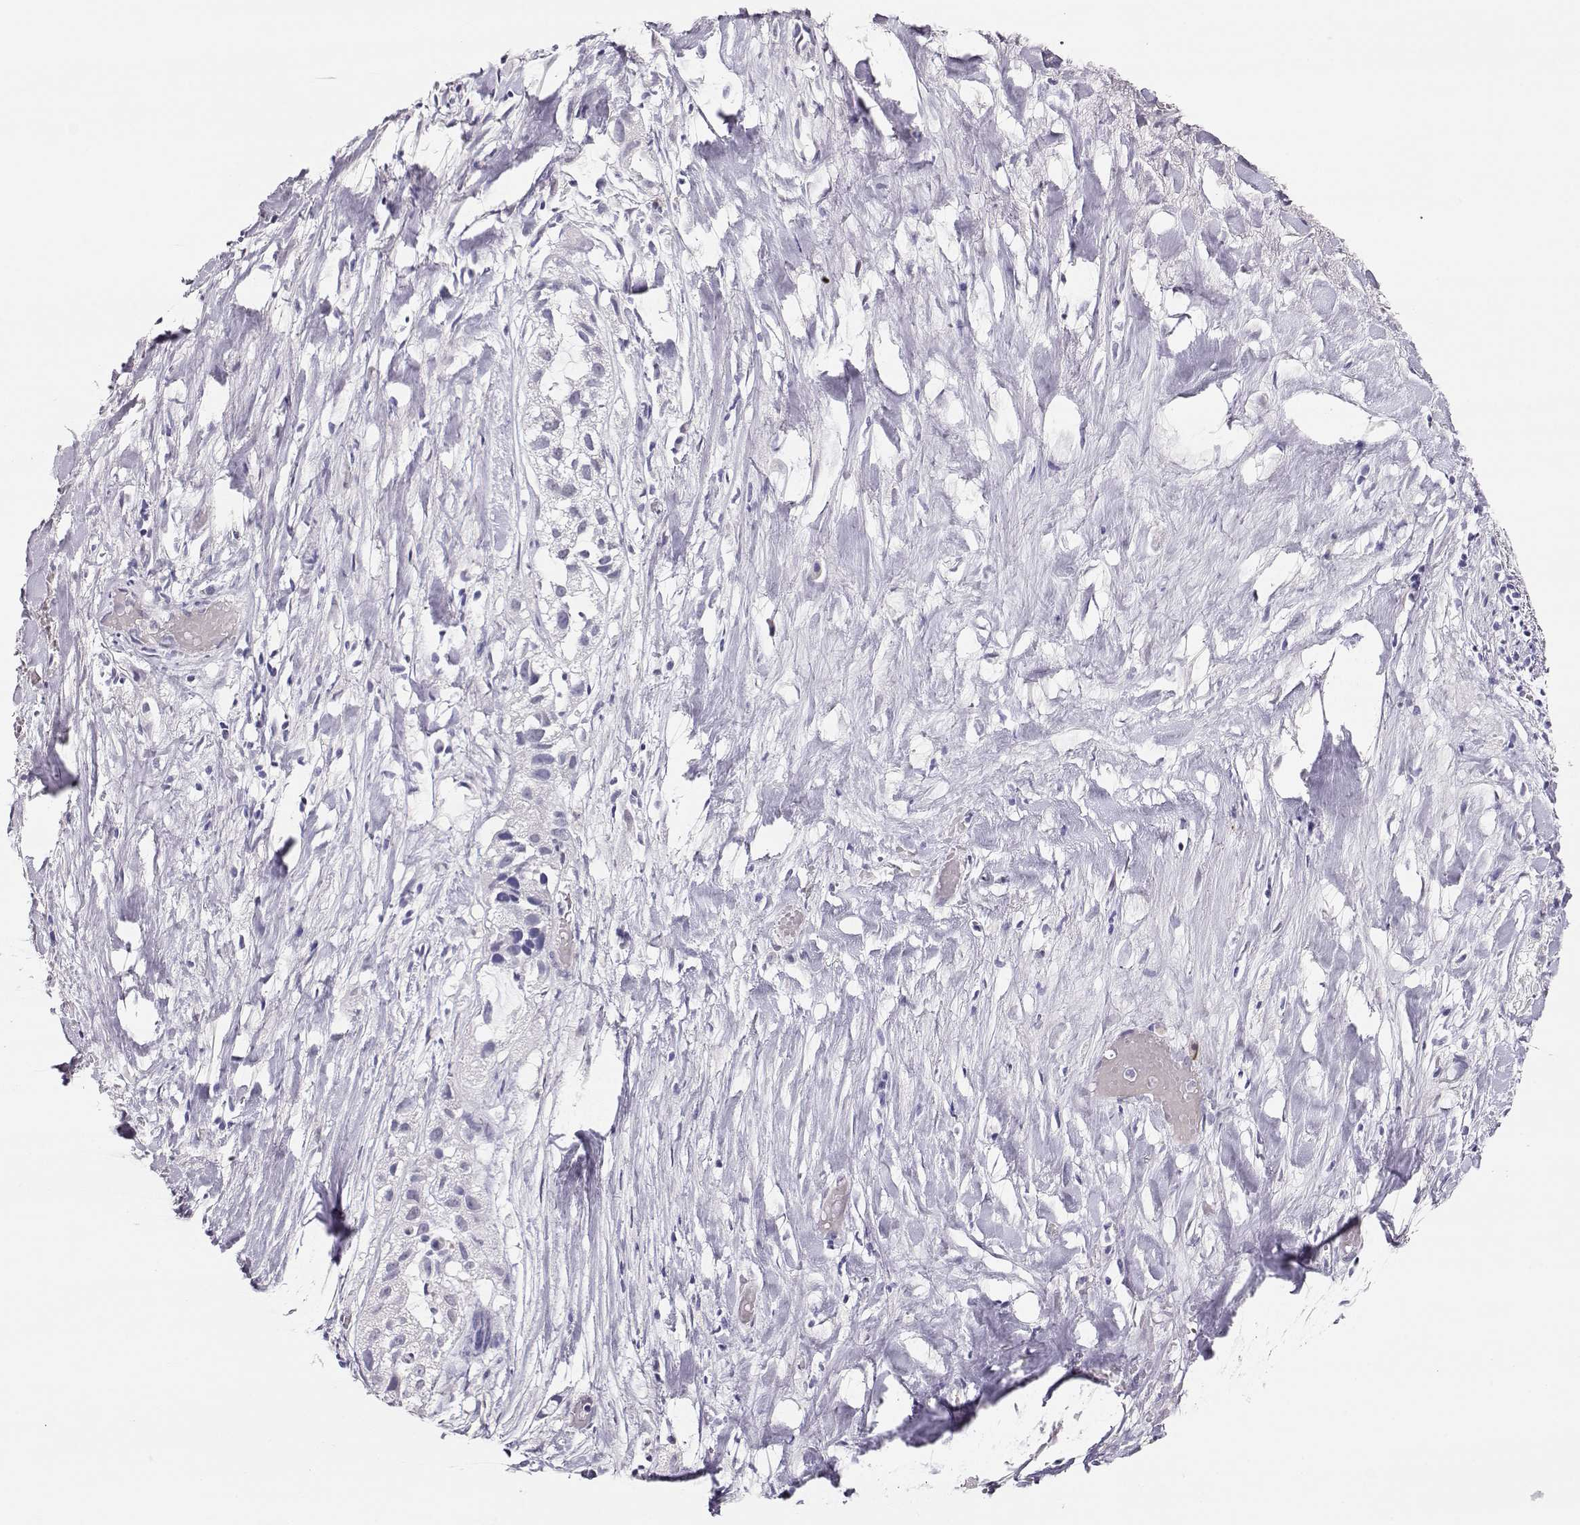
{"staining": {"intensity": "negative", "quantity": "none", "location": "none"}, "tissue": "liver cancer", "cell_type": "Tumor cells", "image_type": "cancer", "snomed": [{"axis": "morphology", "description": "Cholangiocarcinoma"}, {"axis": "topography", "description": "Liver"}], "caption": "Immunohistochemistry (IHC) of human cholangiocarcinoma (liver) shows no expression in tumor cells.", "gene": "POLI", "patient": {"sex": "female", "age": 52}}